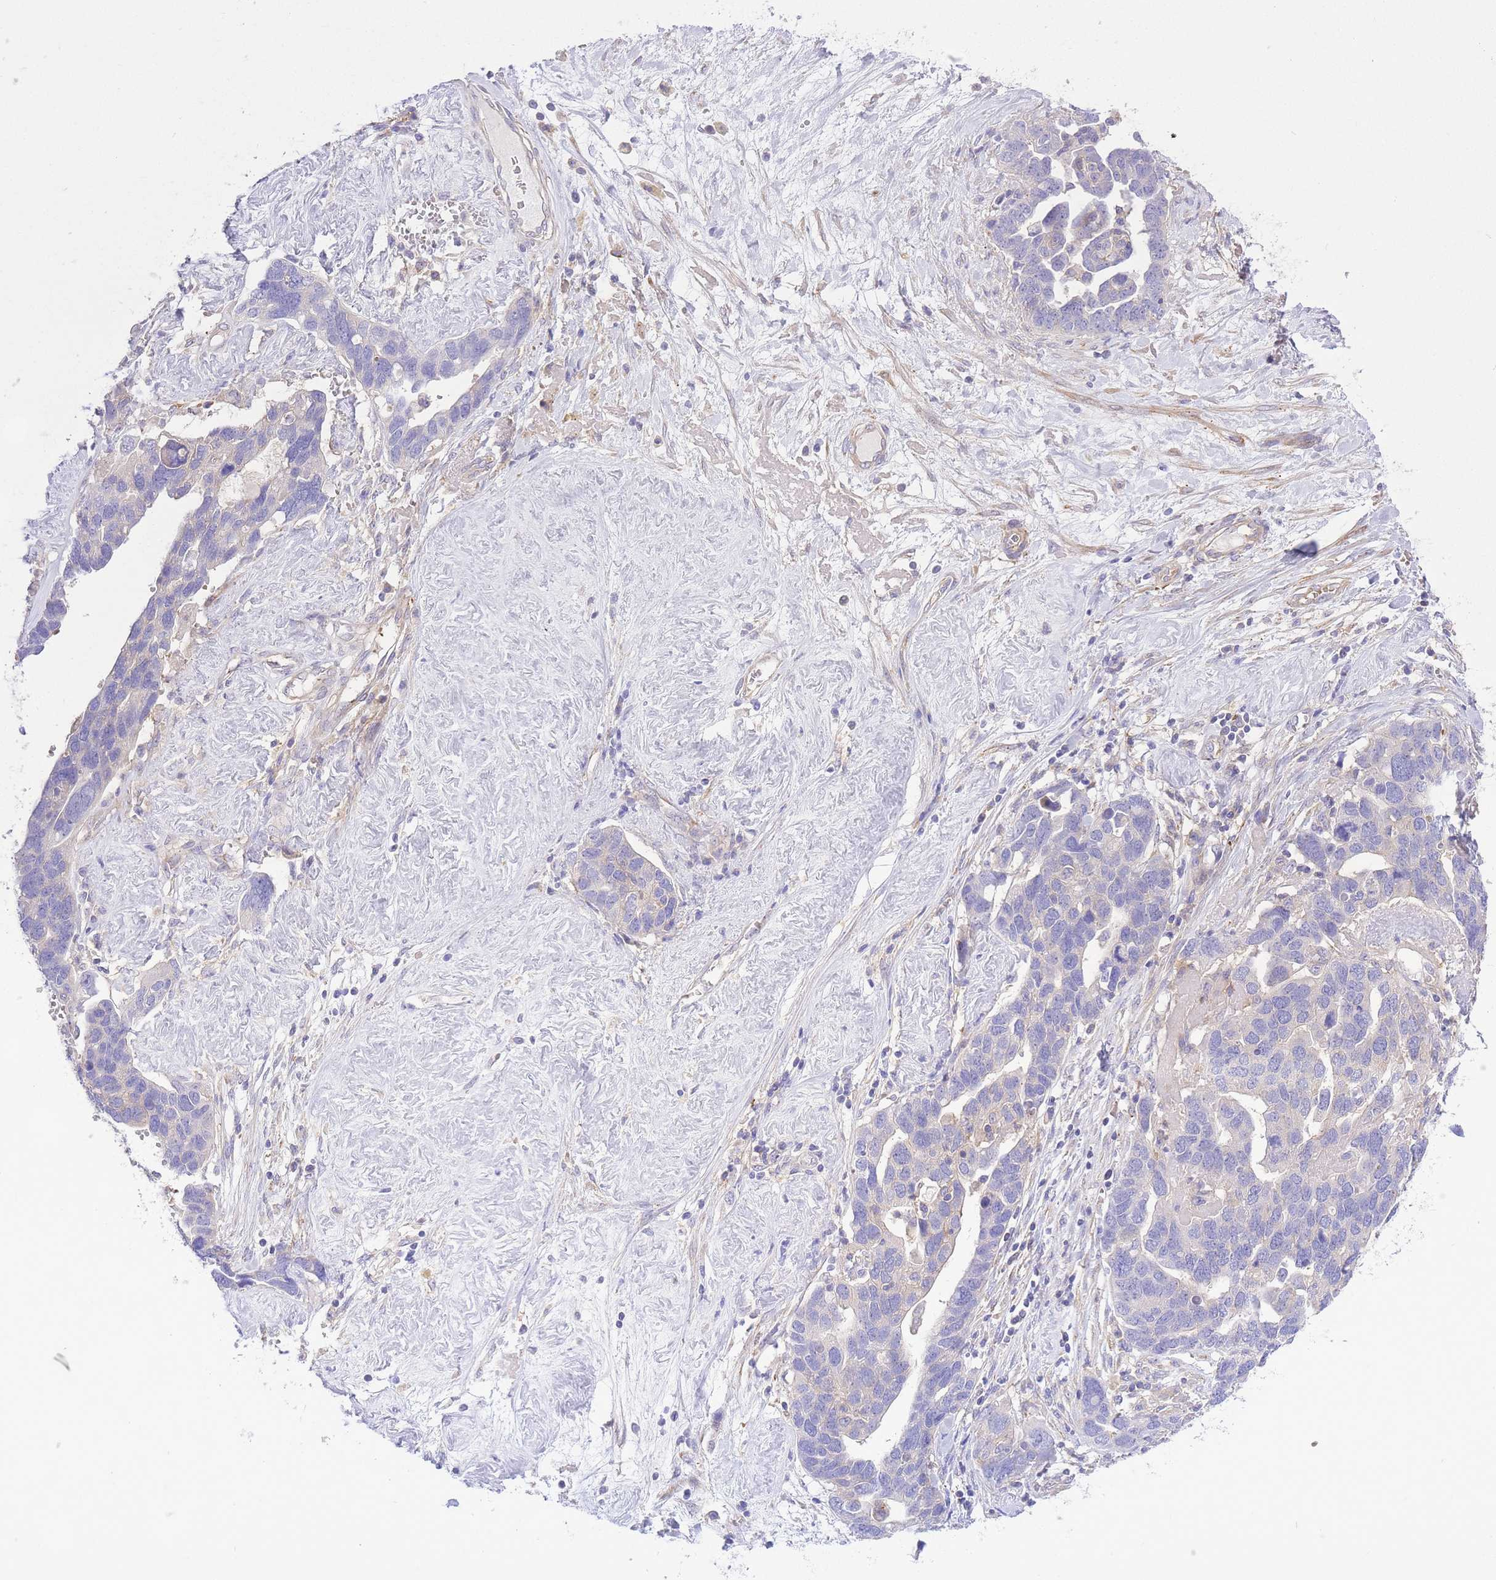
{"staining": {"intensity": "negative", "quantity": "none", "location": "none"}, "tissue": "ovarian cancer", "cell_type": "Tumor cells", "image_type": "cancer", "snomed": [{"axis": "morphology", "description": "Cystadenocarcinoma, serous, NOS"}, {"axis": "topography", "description": "Ovary"}], "caption": "Immunohistochemistry of ovarian cancer (serous cystadenocarcinoma) shows no expression in tumor cells. (DAB IHC visualized using brightfield microscopy, high magnification).", "gene": "INSYN2B", "patient": {"sex": "female", "age": 54}}